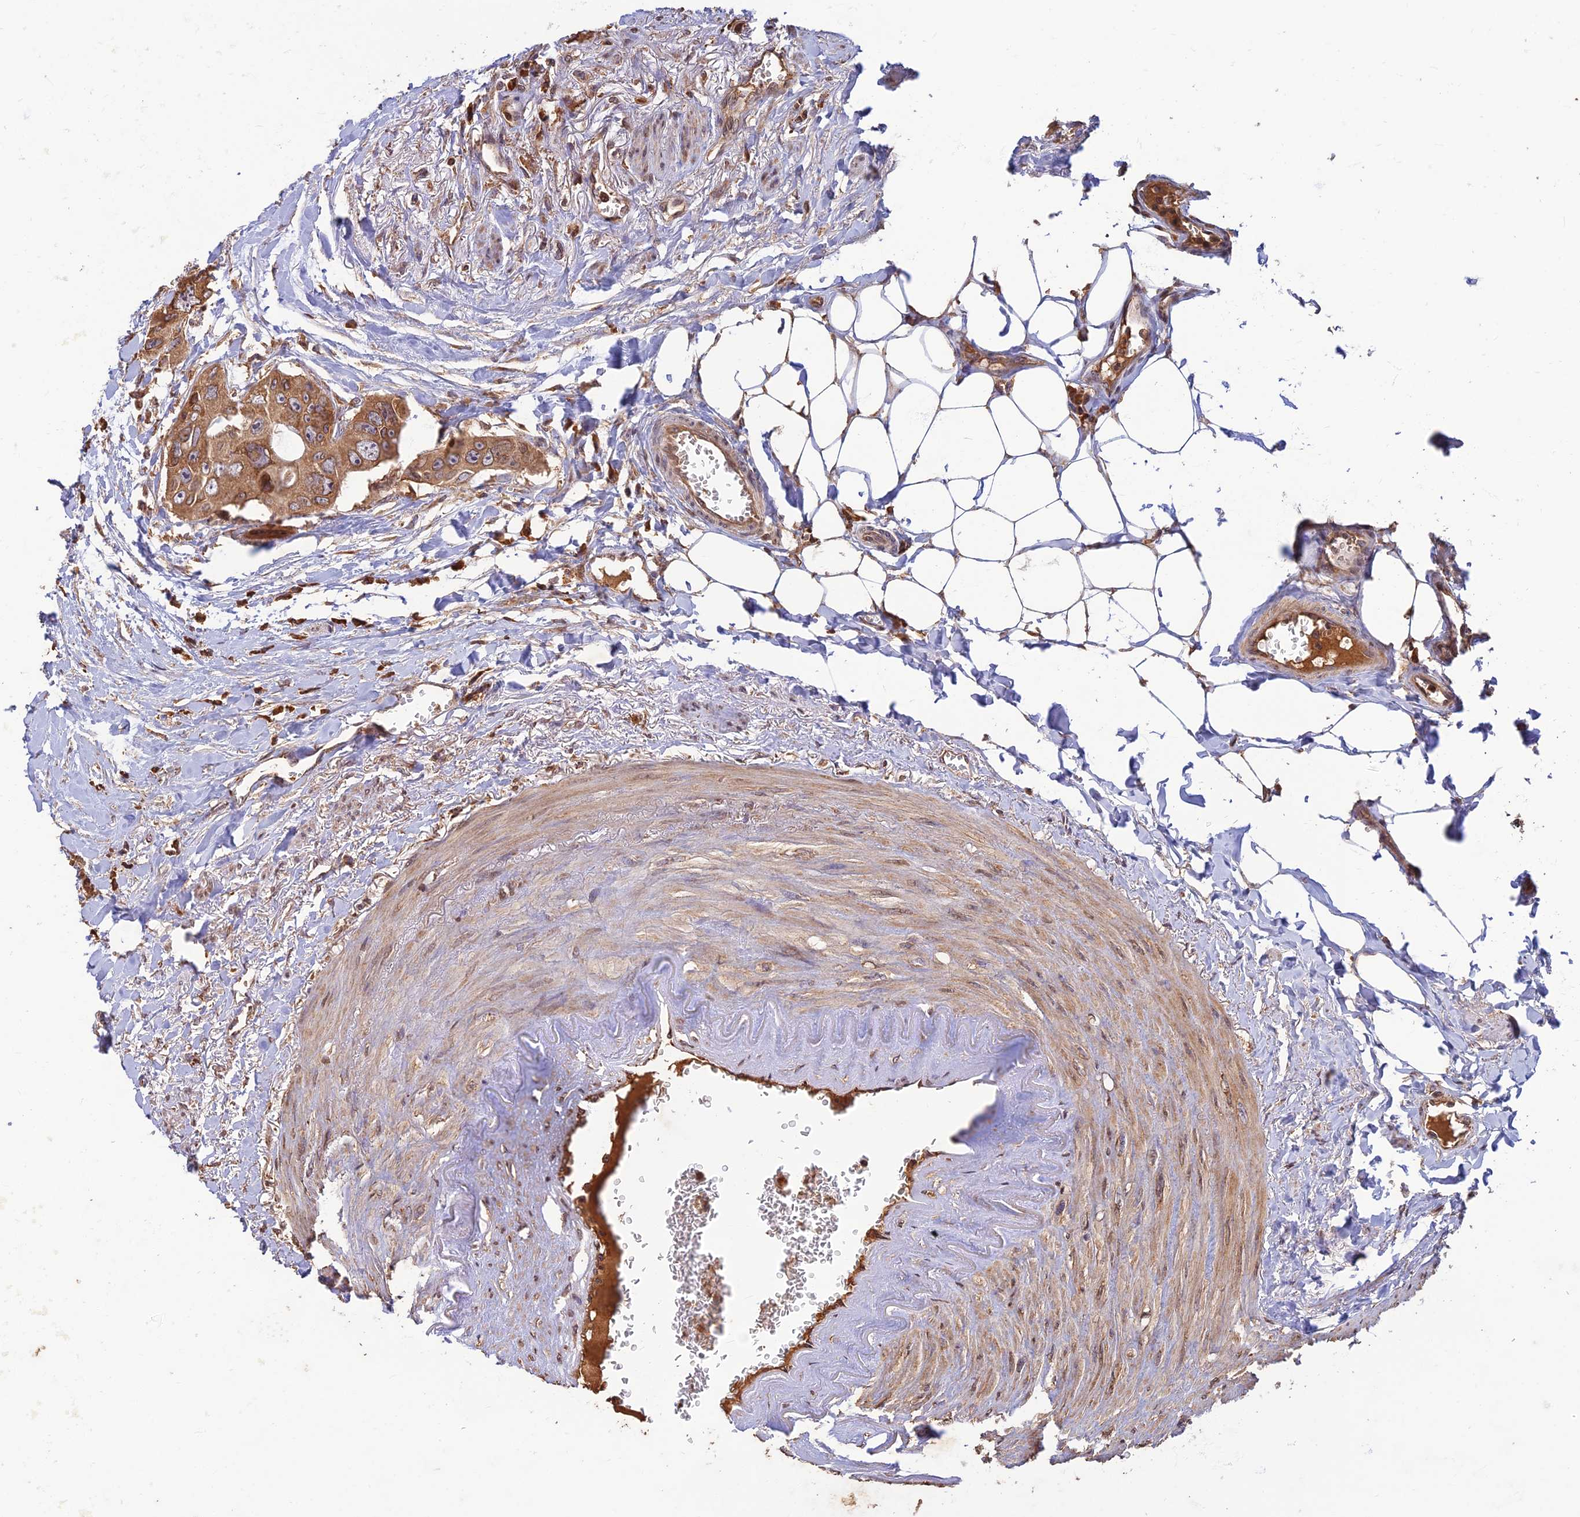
{"staining": {"intensity": "moderate", "quantity": ">75%", "location": "cytoplasmic/membranous"}, "tissue": "colorectal cancer", "cell_type": "Tumor cells", "image_type": "cancer", "snomed": [{"axis": "morphology", "description": "Adenocarcinoma, NOS"}, {"axis": "topography", "description": "Rectum"}], "caption": "Human colorectal cancer (adenocarcinoma) stained with a brown dye reveals moderate cytoplasmic/membranous positive expression in approximately >75% of tumor cells.", "gene": "CORO1C", "patient": {"sex": "male", "age": 87}}